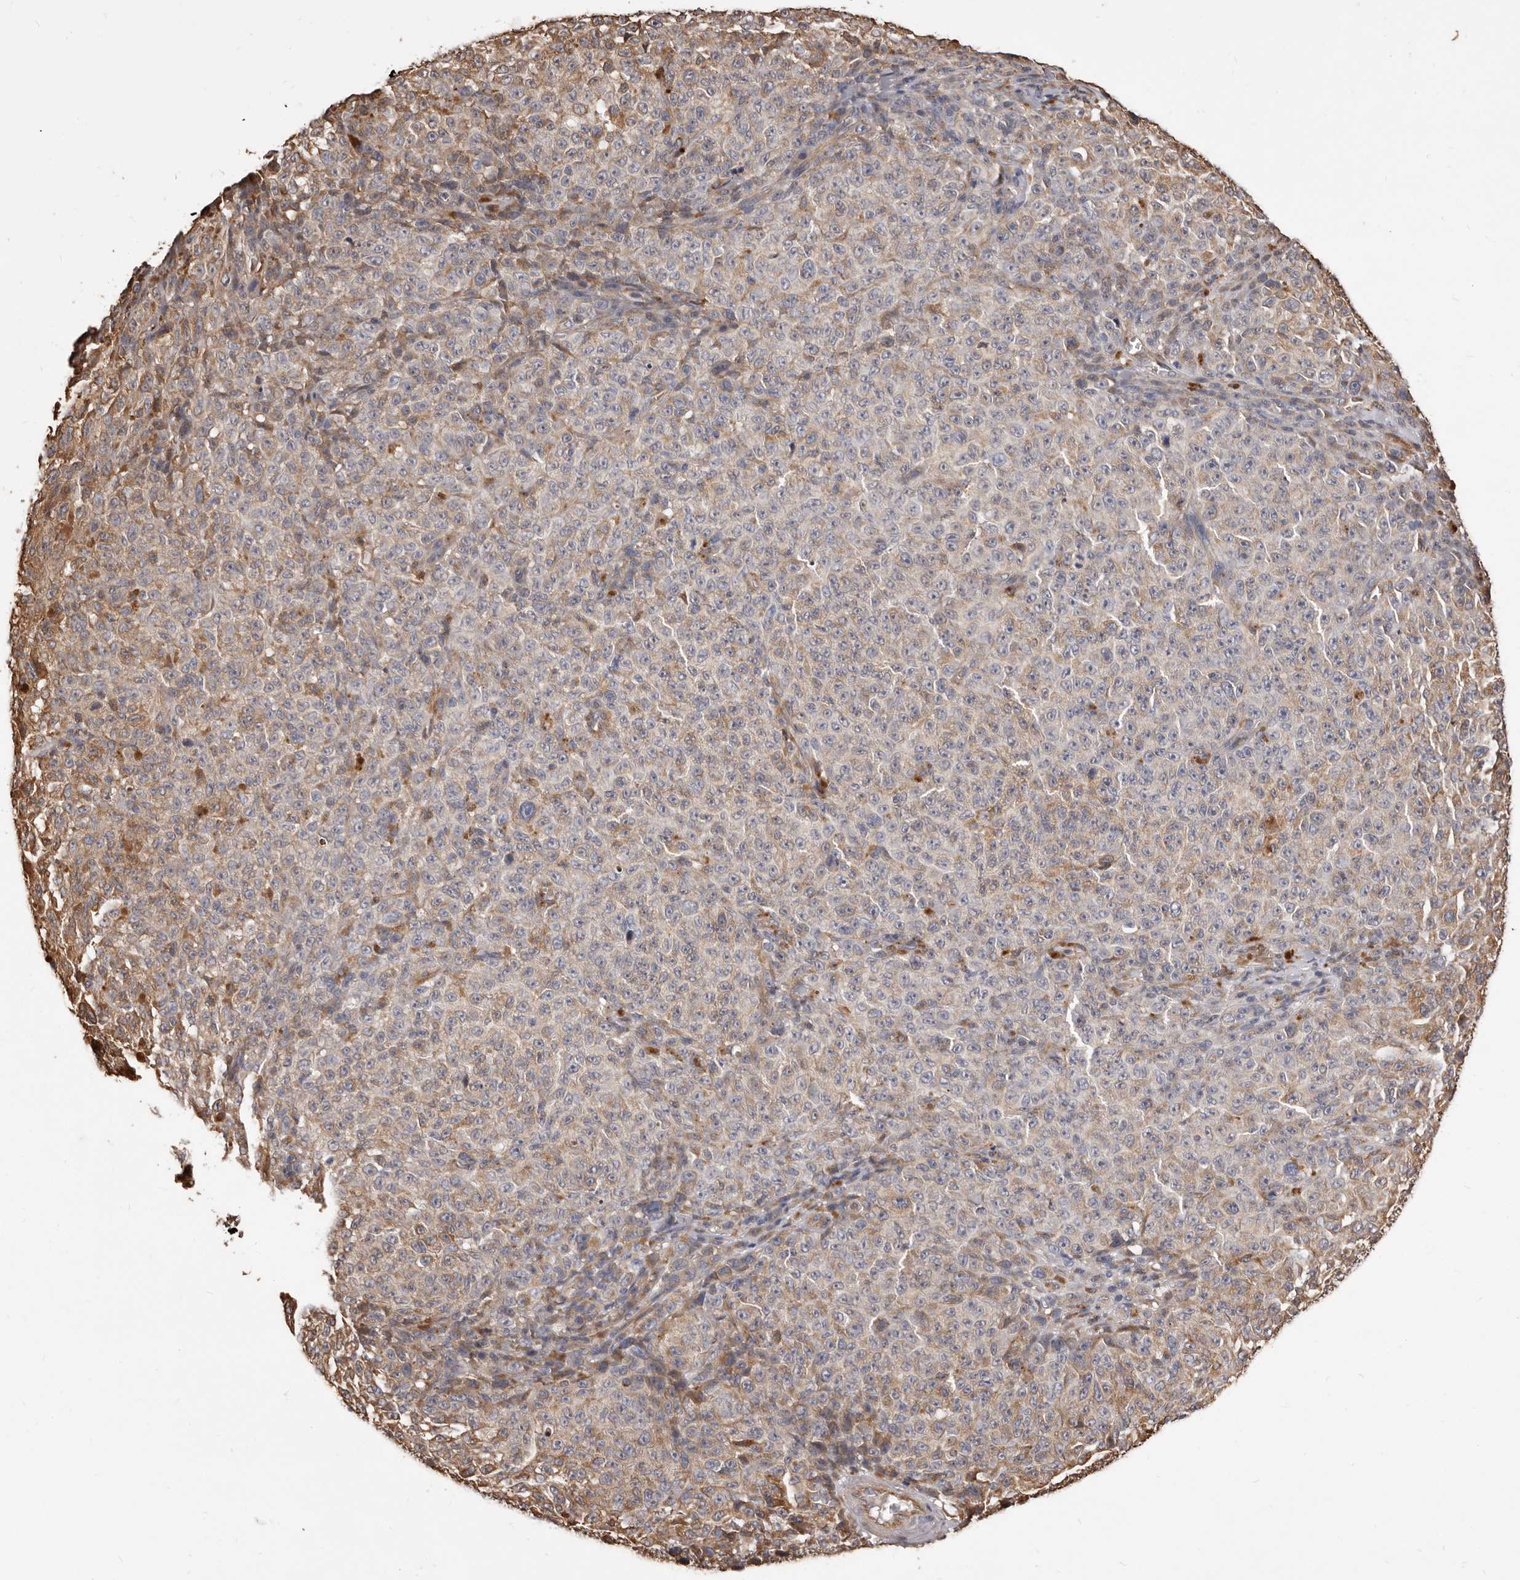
{"staining": {"intensity": "weak", "quantity": "<25%", "location": "cytoplasmic/membranous"}, "tissue": "melanoma", "cell_type": "Tumor cells", "image_type": "cancer", "snomed": [{"axis": "morphology", "description": "Malignant melanoma, NOS"}, {"axis": "topography", "description": "Skin"}], "caption": "This is an IHC micrograph of human melanoma. There is no staining in tumor cells.", "gene": "ALPK1", "patient": {"sex": "female", "age": 82}}